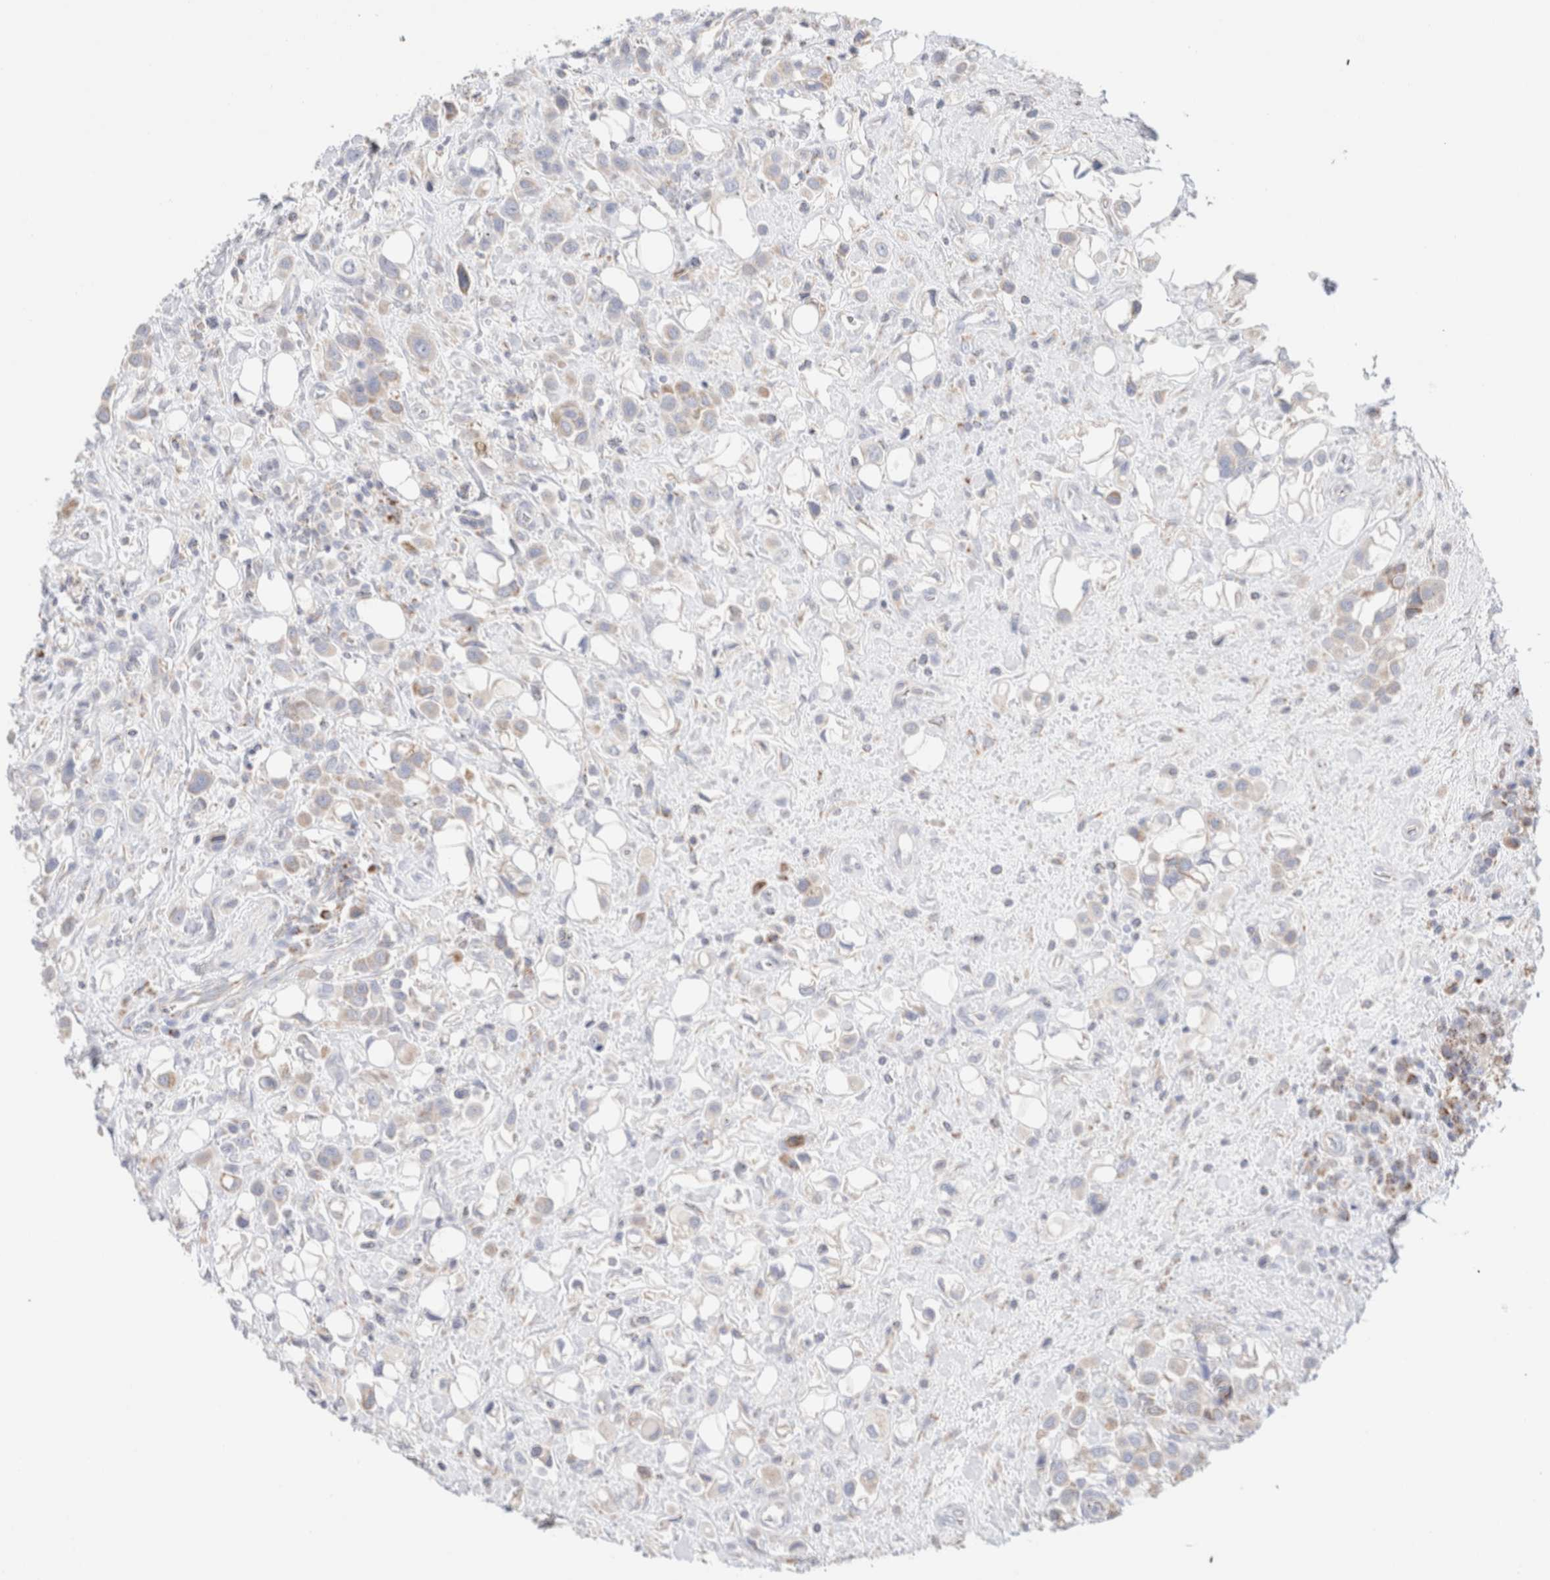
{"staining": {"intensity": "weak", "quantity": "<25%", "location": "cytoplasmic/membranous"}, "tissue": "urothelial cancer", "cell_type": "Tumor cells", "image_type": "cancer", "snomed": [{"axis": "morphology", "description": "Urothelial carcinoma, High grade"}, {"axis": "topography", "description": "Urinary bladder"}], "caption": "This is an IHC histopathology image of human urothelial cancer. There is no positivity in tumor cells.", "gene": "ATP6V1C1", "patient": {"sex": "male", "age": 50}}